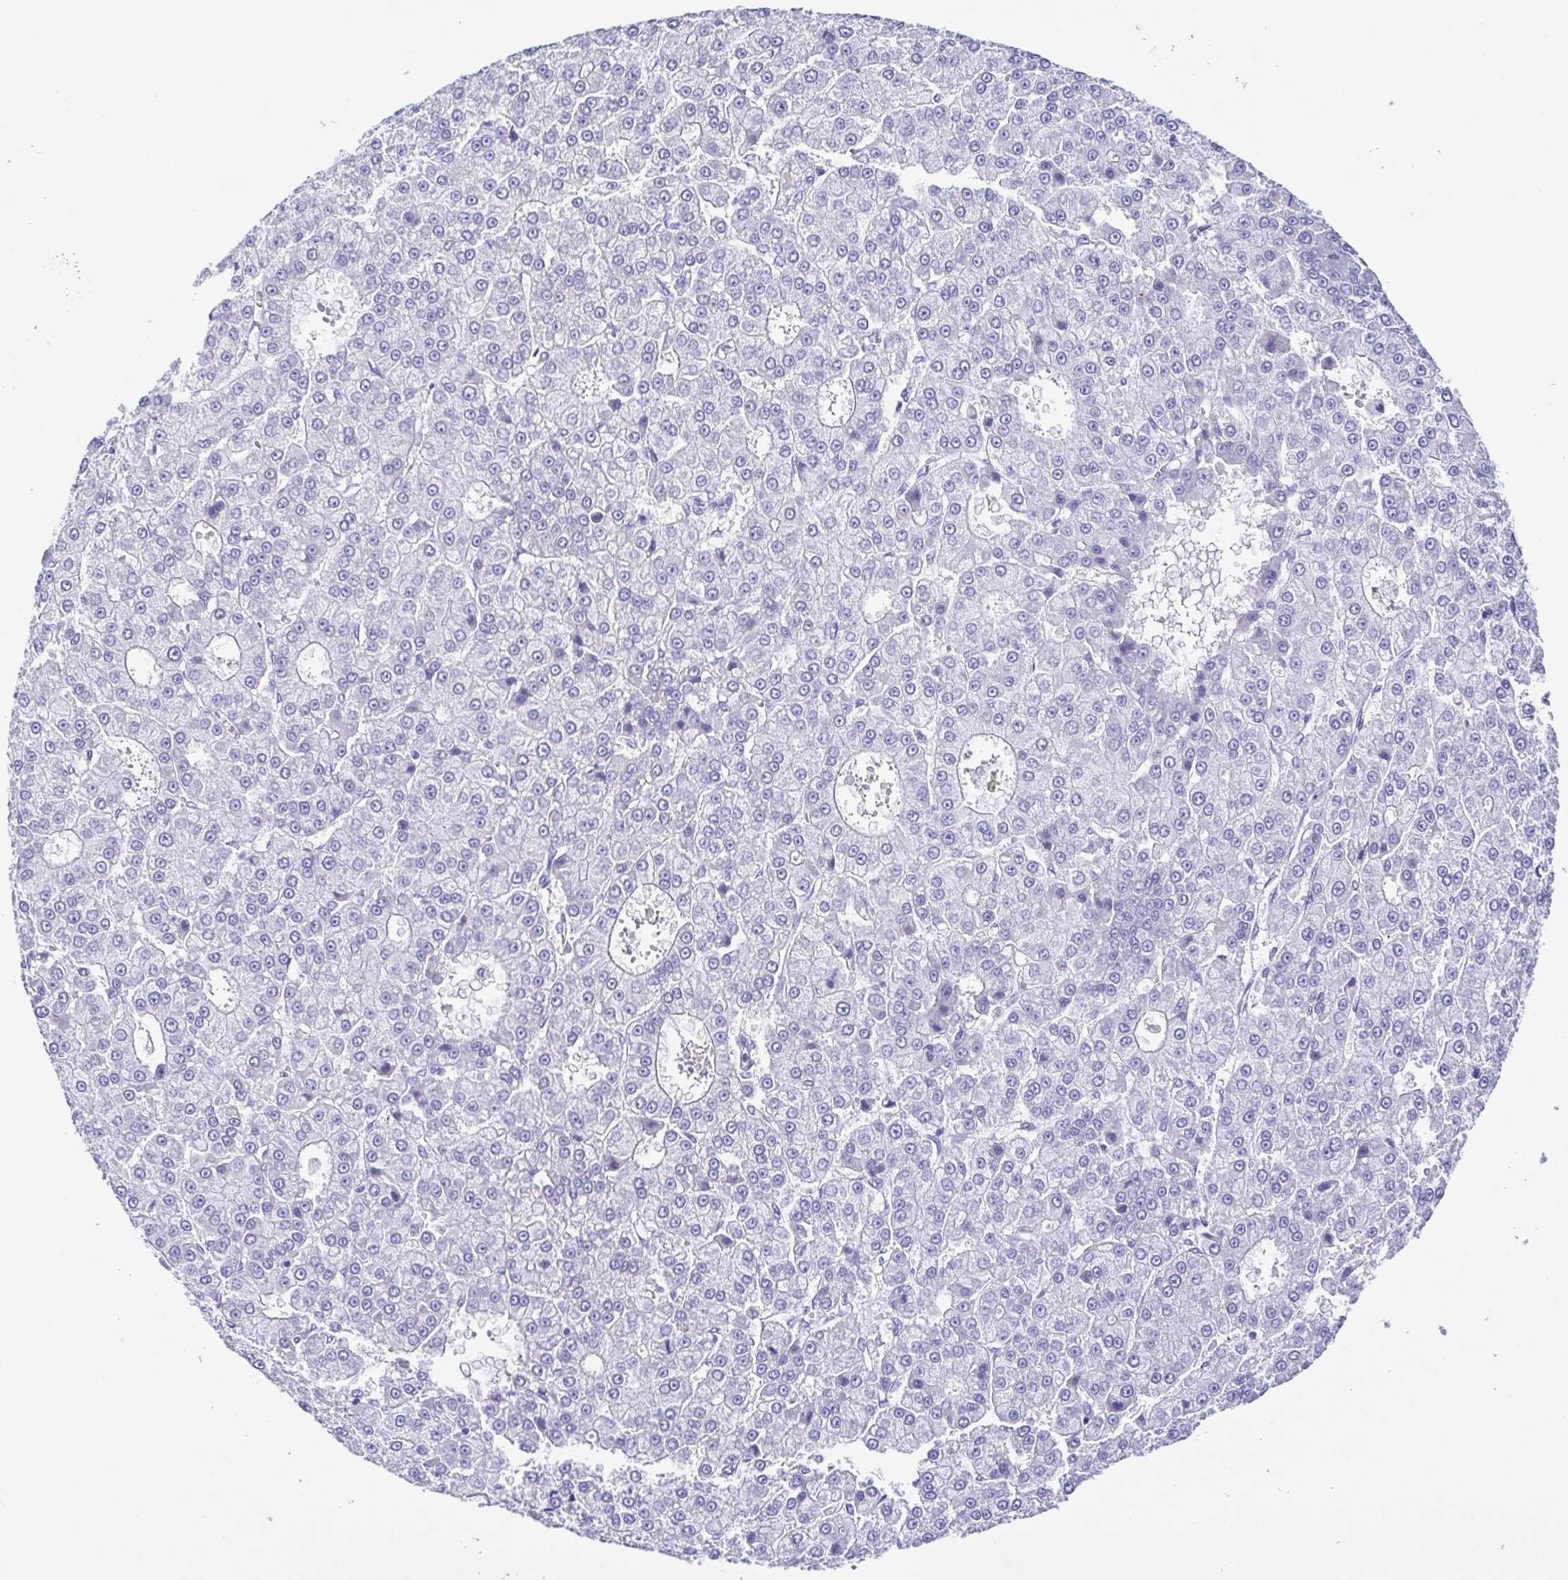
{"staining": {"intensity": "negative", "quantity": "none", "location": "none"}, "tissue": "liver cancer", "cell_type": "Tumor cells", "image_type": "cancer", "snomed": [{"axis": "morphology", "description": "Carcinoma, Hepatocellular, NOS"}, {"axis": "topography", "description": "Liver"}], "caption": "High magnification brightfield microscopy of liver cancer (hepatocellular carcinoma) stained with DAB (brown) and counterstained with hematoxylin (blue): tumor cells show no significant expression.", "gene": "CD72", "patient": {"sex": "male", "age": 70}}